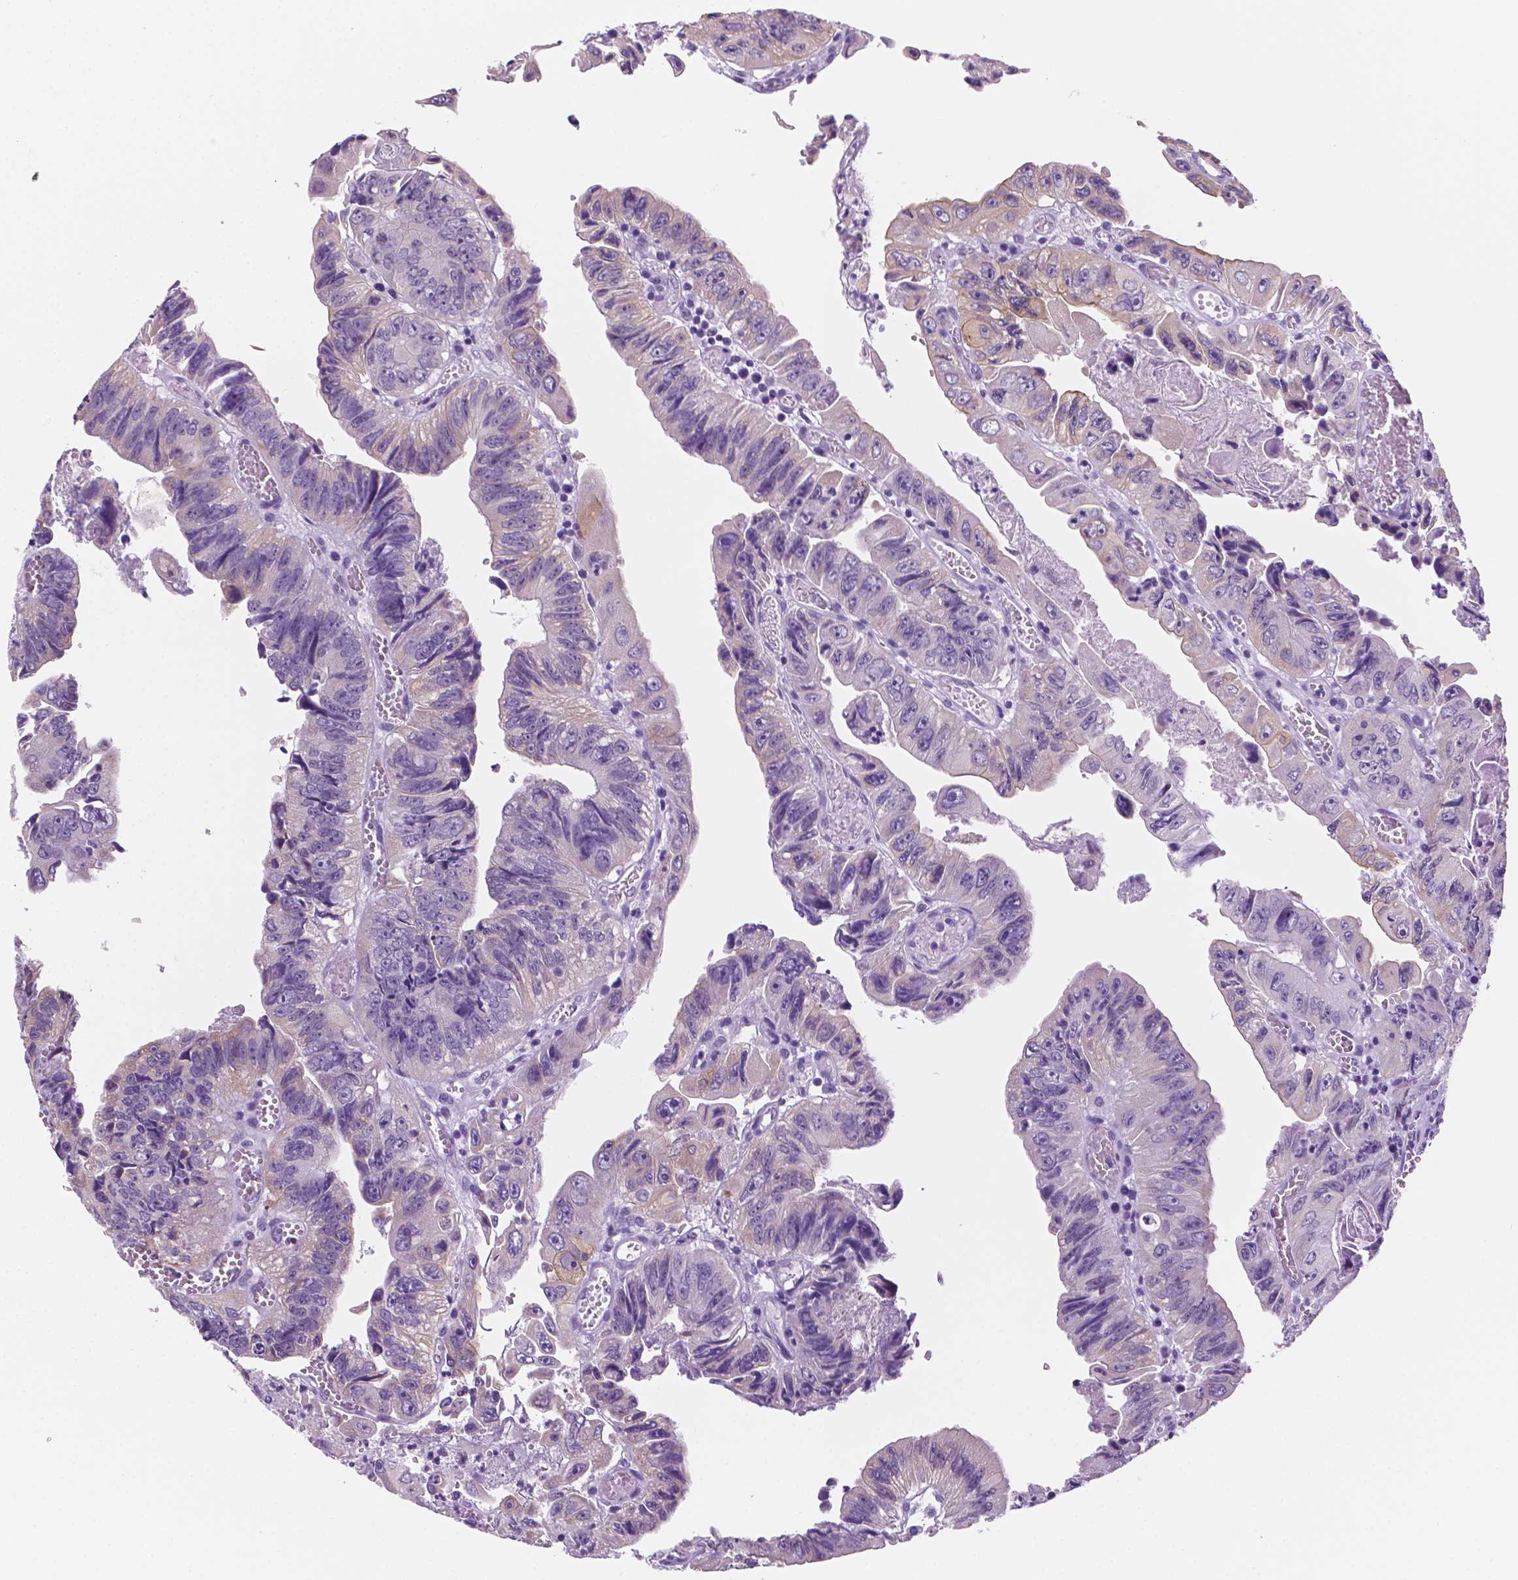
{"staining": {"intensity": "negative", "quantity": "none", "location": "none"}, "tissue": "colorectal cancer", "cell_type": "Tumor cells", "image_type": "cancer", "snomed": [{"axis": "morphology", "description": "Adenocarcinoma, NOS"}, {"axis": "topography", "description": "Colon"}], "caption": "Protein analysis of adenocarcinoma (colorectal) displays no significant positivity in tumor cells.", "gene": "PPL", "patient": {"sex": "female", "age": 84}}